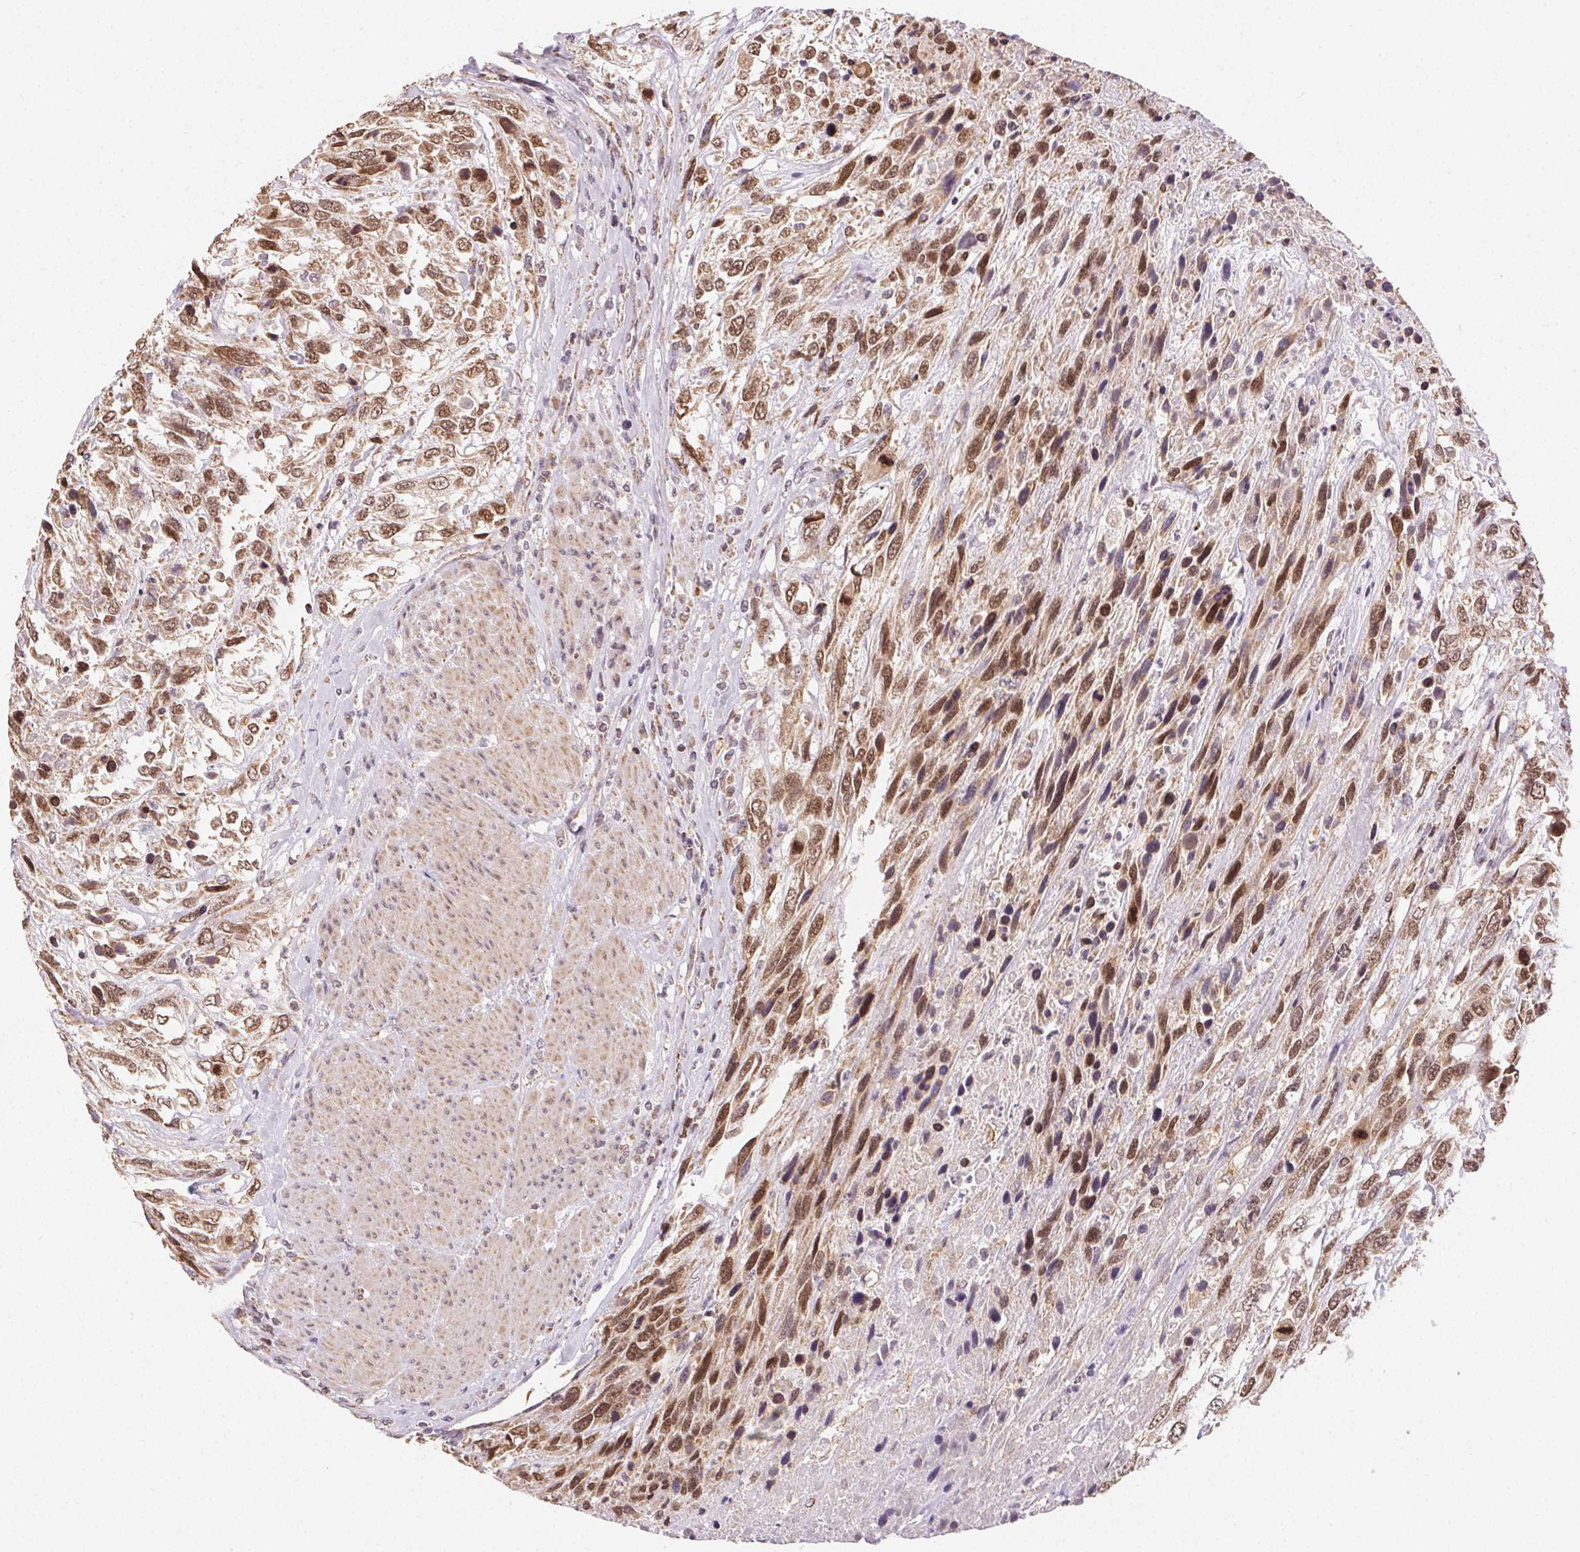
{"staining": {"intensity": "moderate", "quantity": ">75%", "location": "cytoplasmic/membranous,nuclear"}, "tissue": "urothelial cancer", "cell_type": "Tumor cells", "image_type": "cancer", "snomed": [{"axis": "morphology", "description": "Urothelial carcinoma, High grade"}, {"axis": "topography", "description": "Urinary bladder"}], "caption": "There is medium levels of moderate cytoplasmic/membranous and nuclear expression in tumor cells of urothelial carcinoma (high-grade), as demonstrated by immunohistochemical staining (brown color).", "gene": "PIWIL4", "patient": {"sex": "female", "age": 70}}